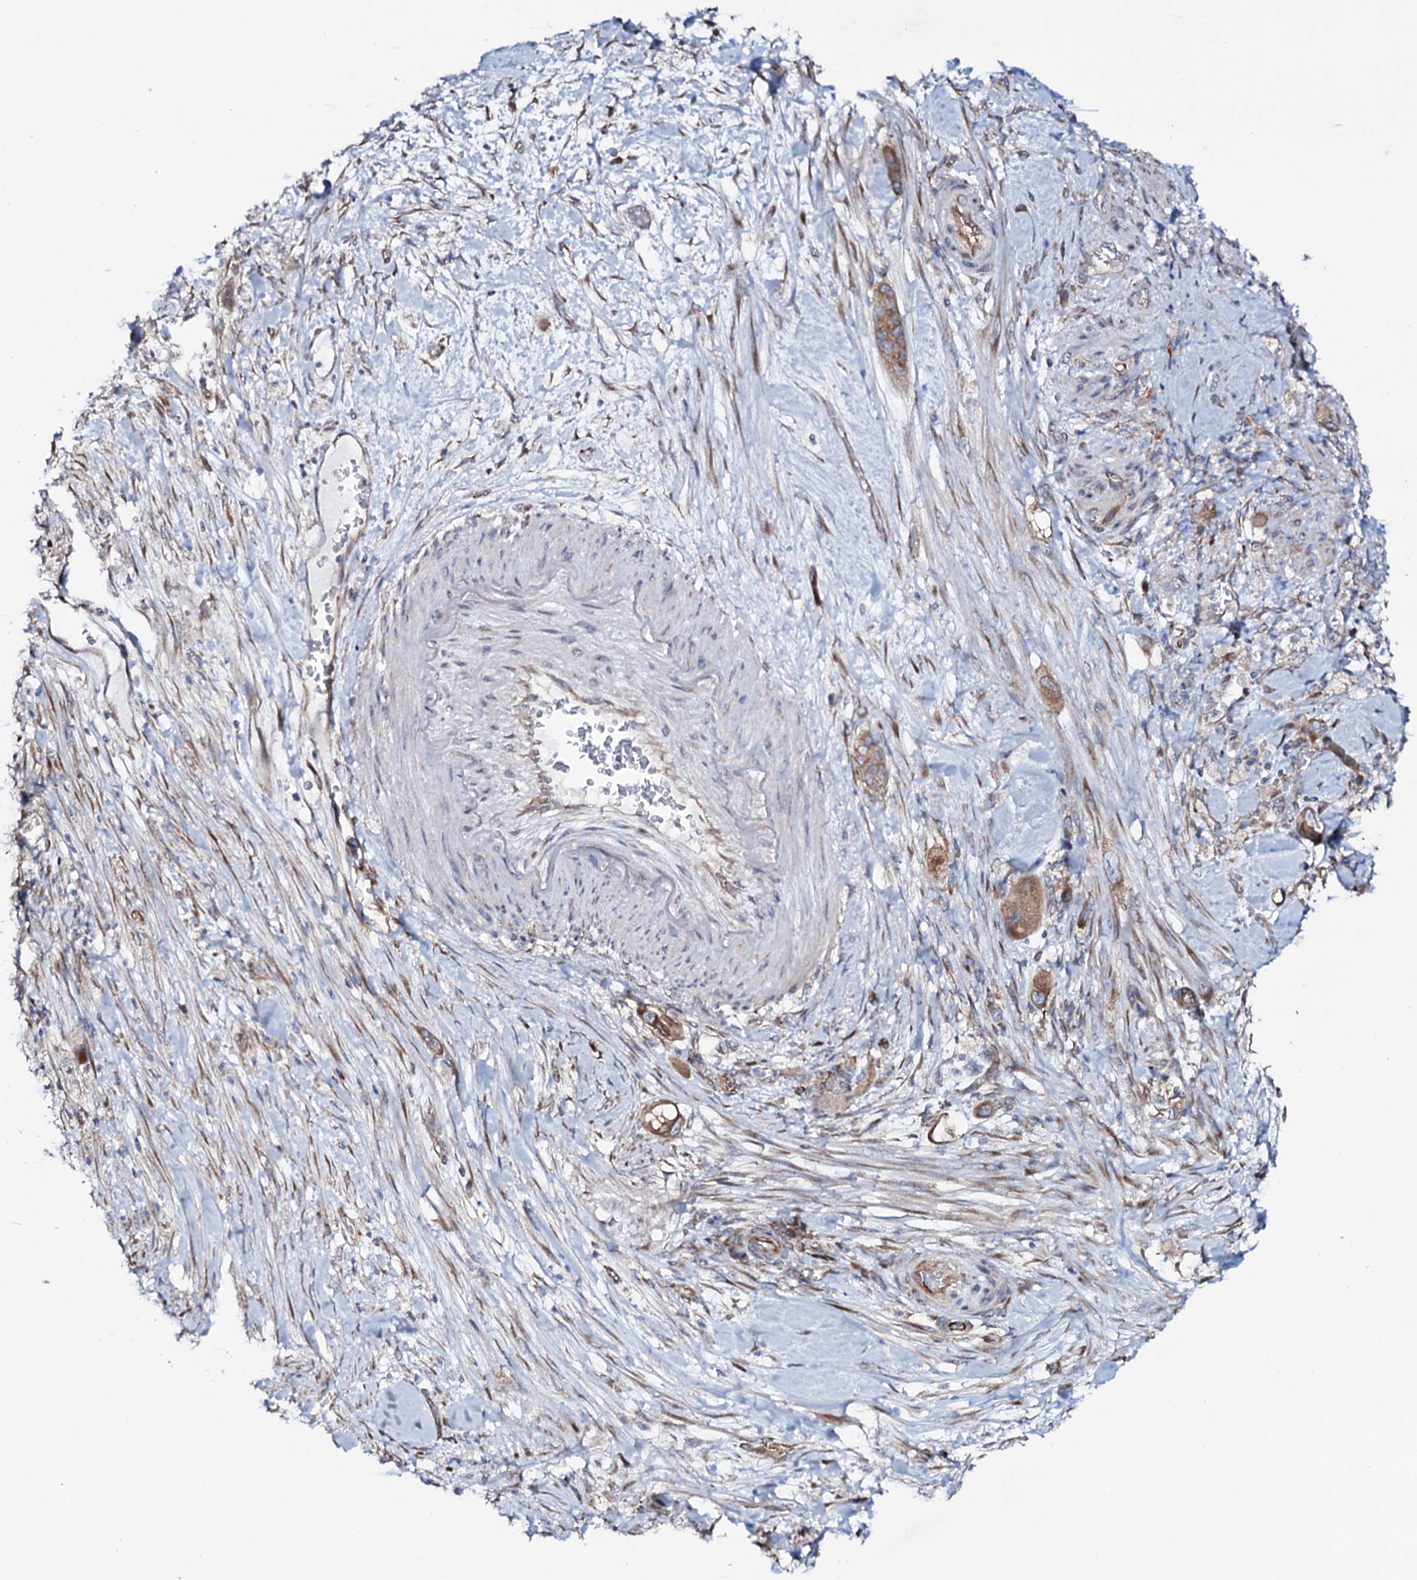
{"staining": {"intensity": "moderate", "quantity": ">75%", "location": "cytoplasmic/membranous"}, "tissue": "pancreatic cancer", "cell_type": "Tumor cells", "image_type": "cancer", "snomed": [{"axis": "morphology", "description": "Adenocarcinoma, NOS"}, {"axis": "topography", "description": "Pancreas"}], "caption": "Immunohistochemical staining of pancreatic cancer (adenocarcinoma) shows moderate cytoplasmic/membranous protein staining in approximately >75% of tumor cells. (Stains: DAB (3,3'-diaminobenzidine) in brown, nuclei in blue, Microscopy: brightfield microscopy at high magnification).", "gene": "STARD13", "patient": {"sex": "male", "age": 68}}